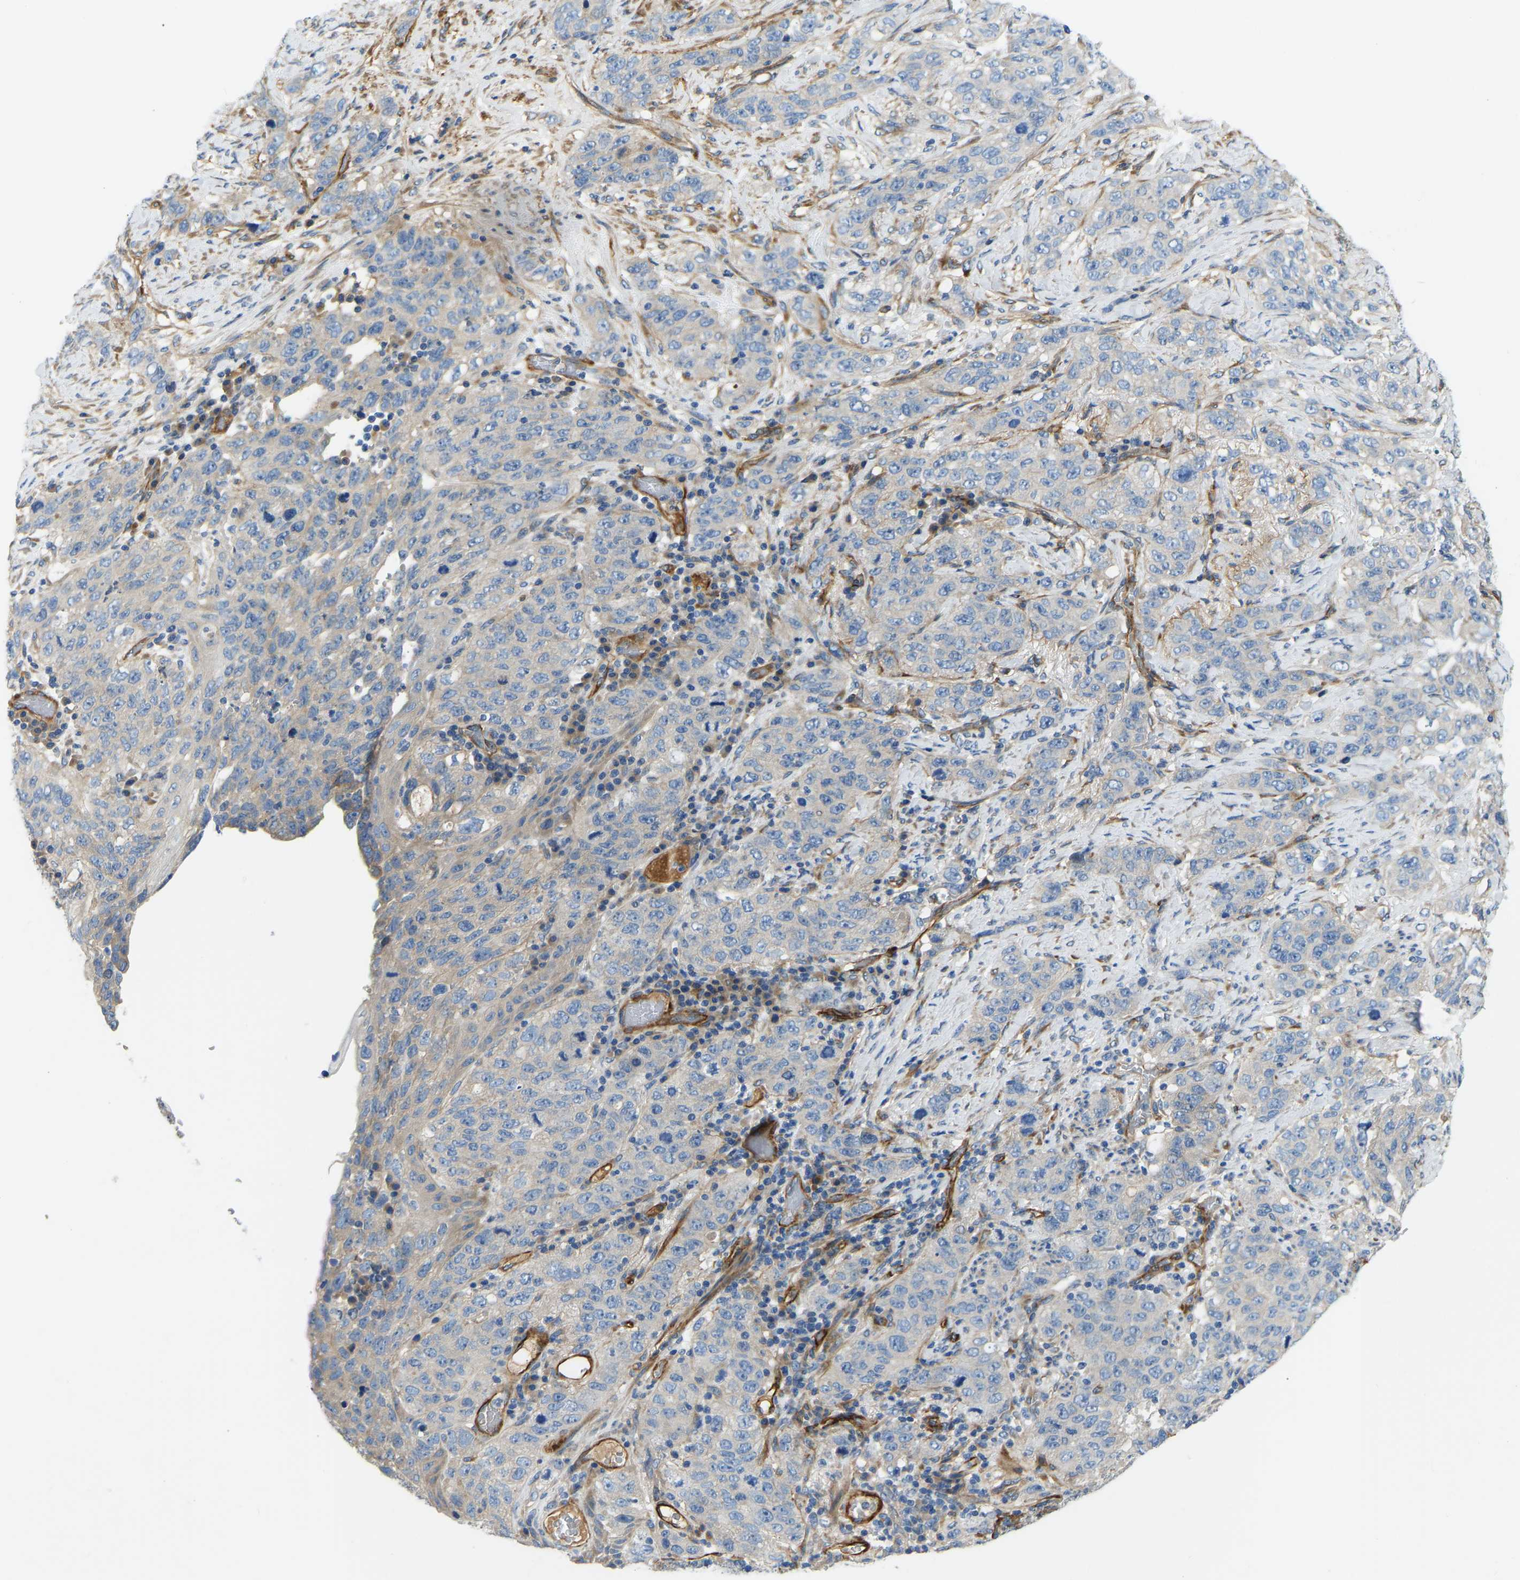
{"staining": {"intensity": "negative", "quantity": "none", "location": "none"}, "tissue": "stomach cancer", "cell_type": "Tumor cells", "image_type": "cancer", "snomed": [{"axis": "morphology", "description": "Adenocarcinoma, NOS"}, {"axis": "topography", "description": "Stomach"}], "caption": "Histopathology image shows no protein staining in tumor cells of stomach adenocarcinoma tissue.", "gene": "COL15A1", "patient": {"sex": "male", "age": 48}}